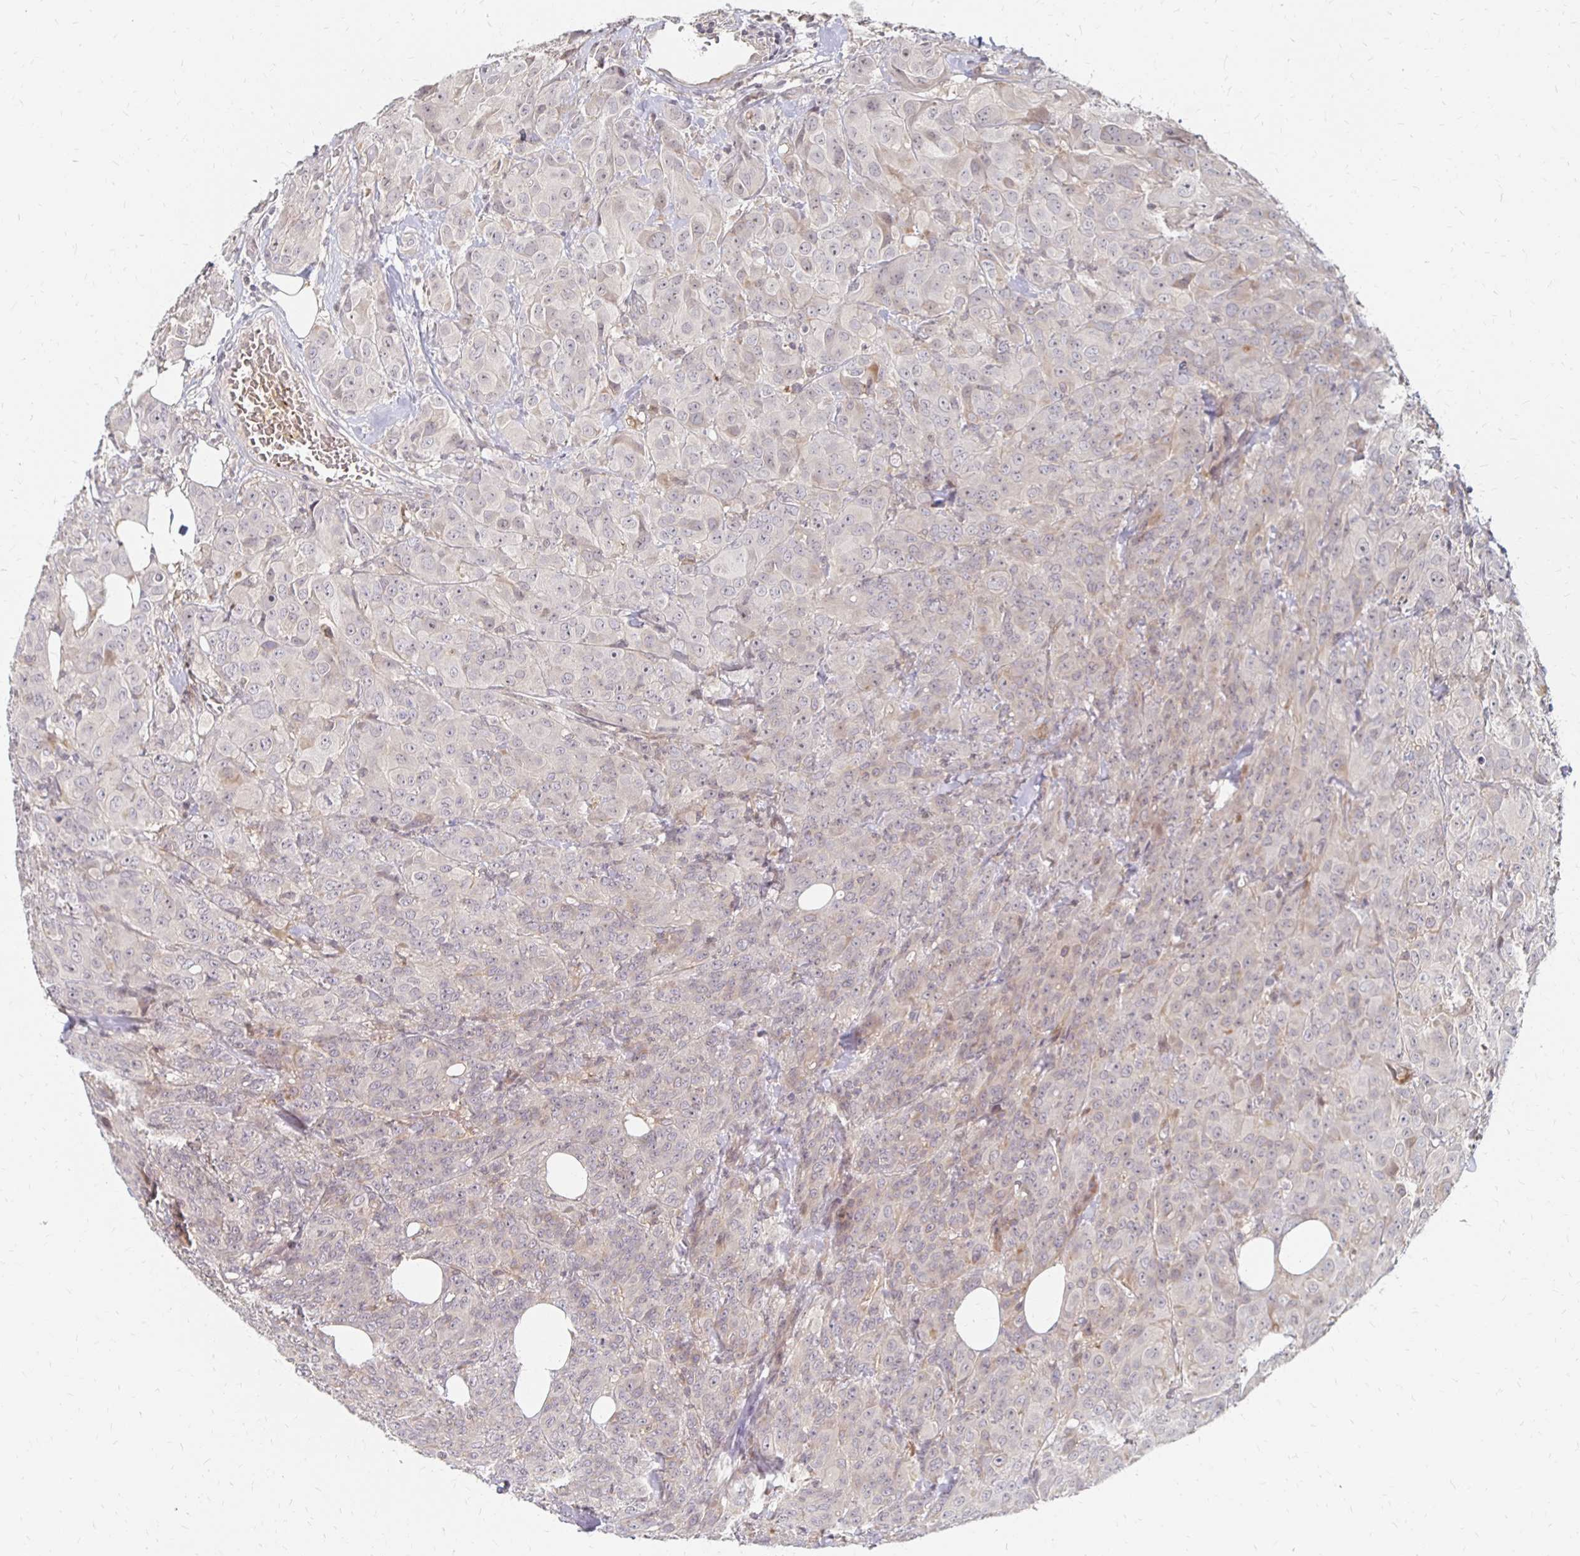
{"staining": {"intensity": "weak", "quantity": "<25%", "location": "cytoplasmic/membranous"}, "tissue": "breast cancer", "cell_type": "Tumor cells", "image_type": "cancer", "snomed": [{"axis": "morphology", "description": "Normal tissue, NOS"}, {"axis": "morphology", "description": "Duct carcinoma"}, {"axis": "topography", "description": "Breast"}], "caption": "DAB (3,3'-diaminobenzidine) immunohistochemical staining of breast intraductal carcinoma displays no significant expression in tumor cells. (IHC, brightfield microscopy, high magnification).", "gene": "PRKCB", "patient": {"sex": "female", "age": 43}}